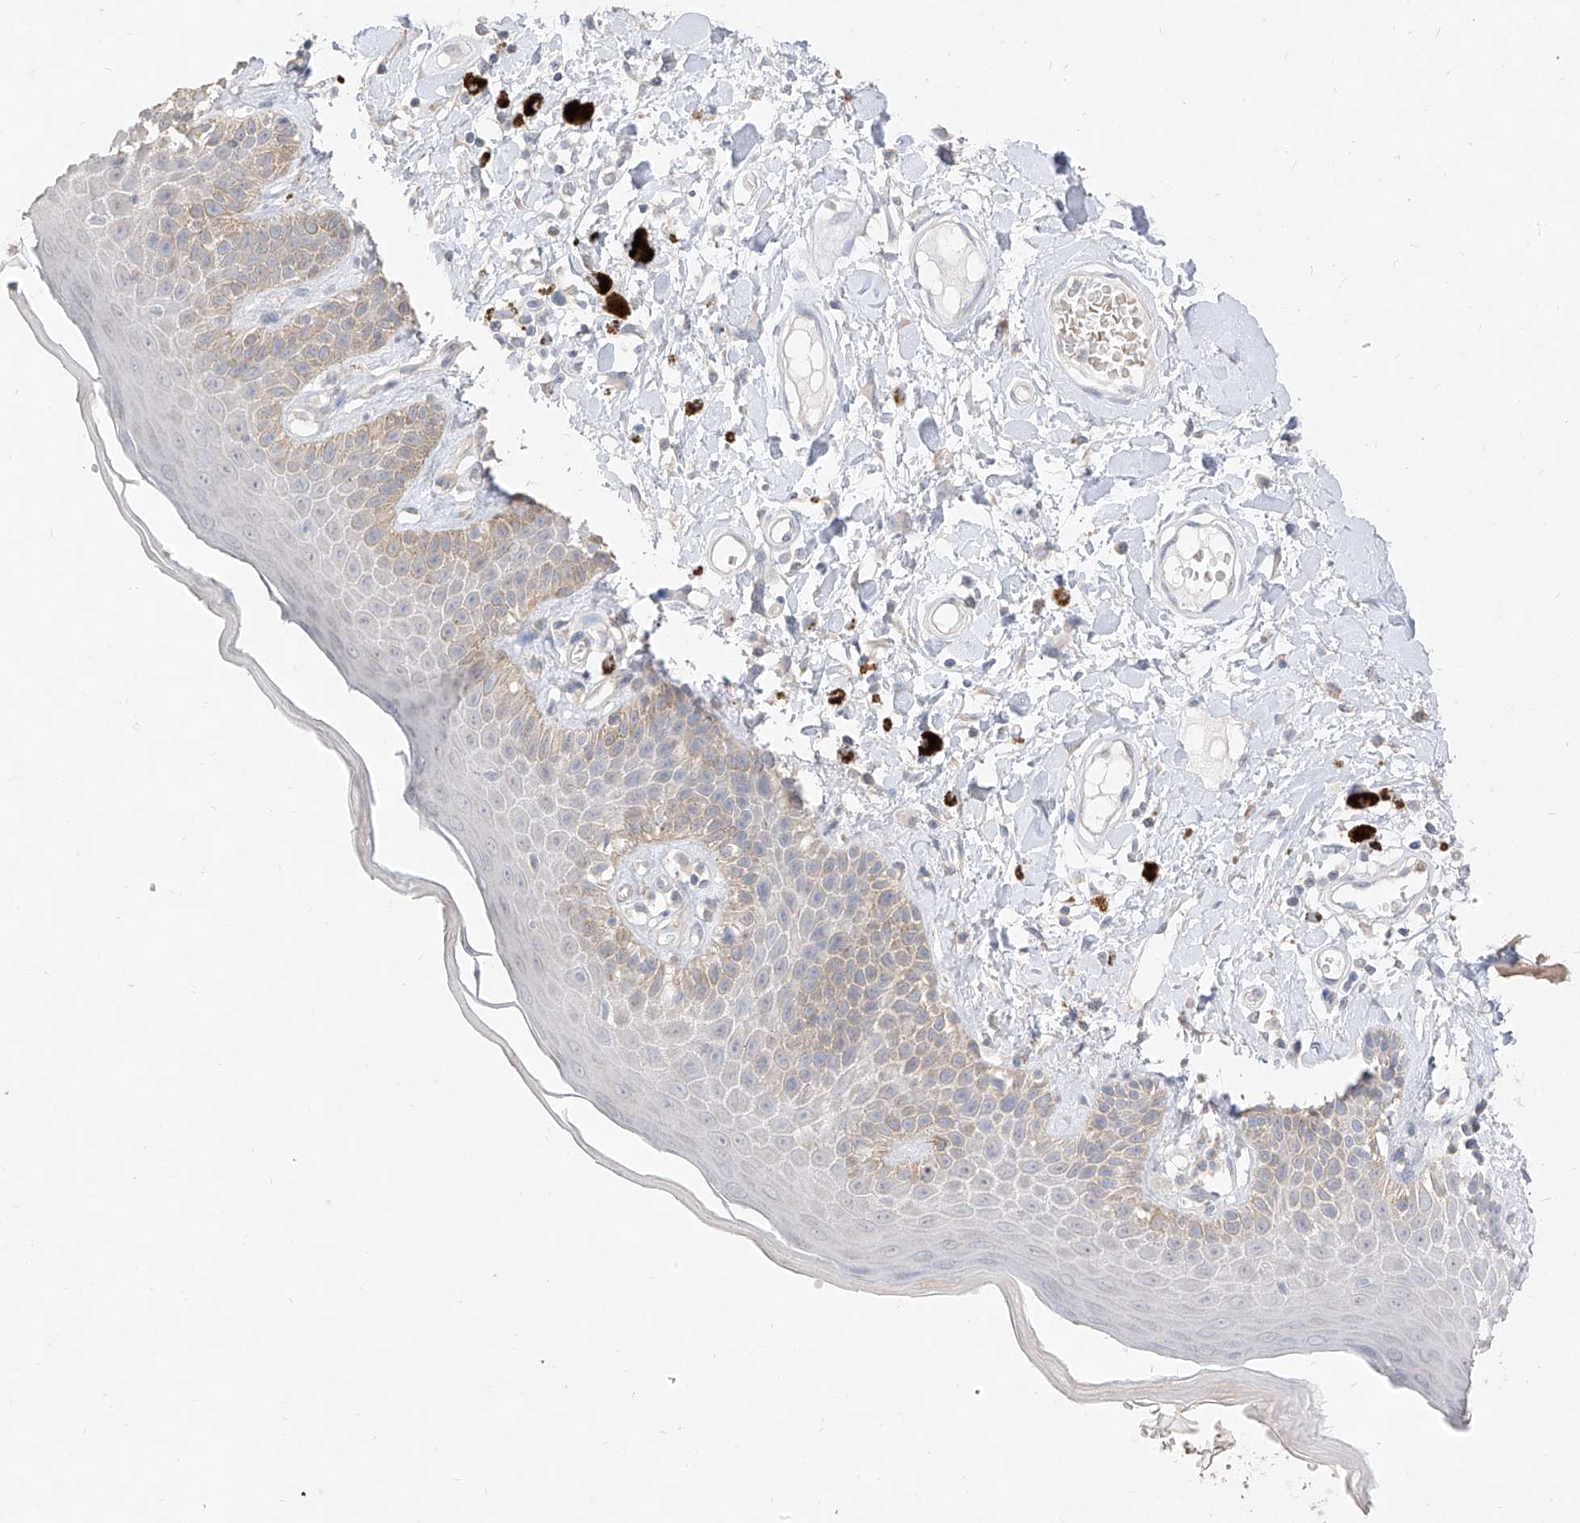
{"staining": {"intensity": "moderate", "quantity": "<25%", "location": "cytoplasmic/membranous"}, "tissue": "skin", "cell_type": "Epidermal cells", "image_type": "normal", "snomed": [{"axis": "morphology", "description": "Normal tissue, NOS"}, {"axis": "topography", "description": "Anal"}], "caption": "Skin stained with IHC displays moderate cytoplasmic/membranous staining in approximately <25% of epidermal cells.", "gene": "ZZEF1", "patient": {"sex": "female", "age": 78}}